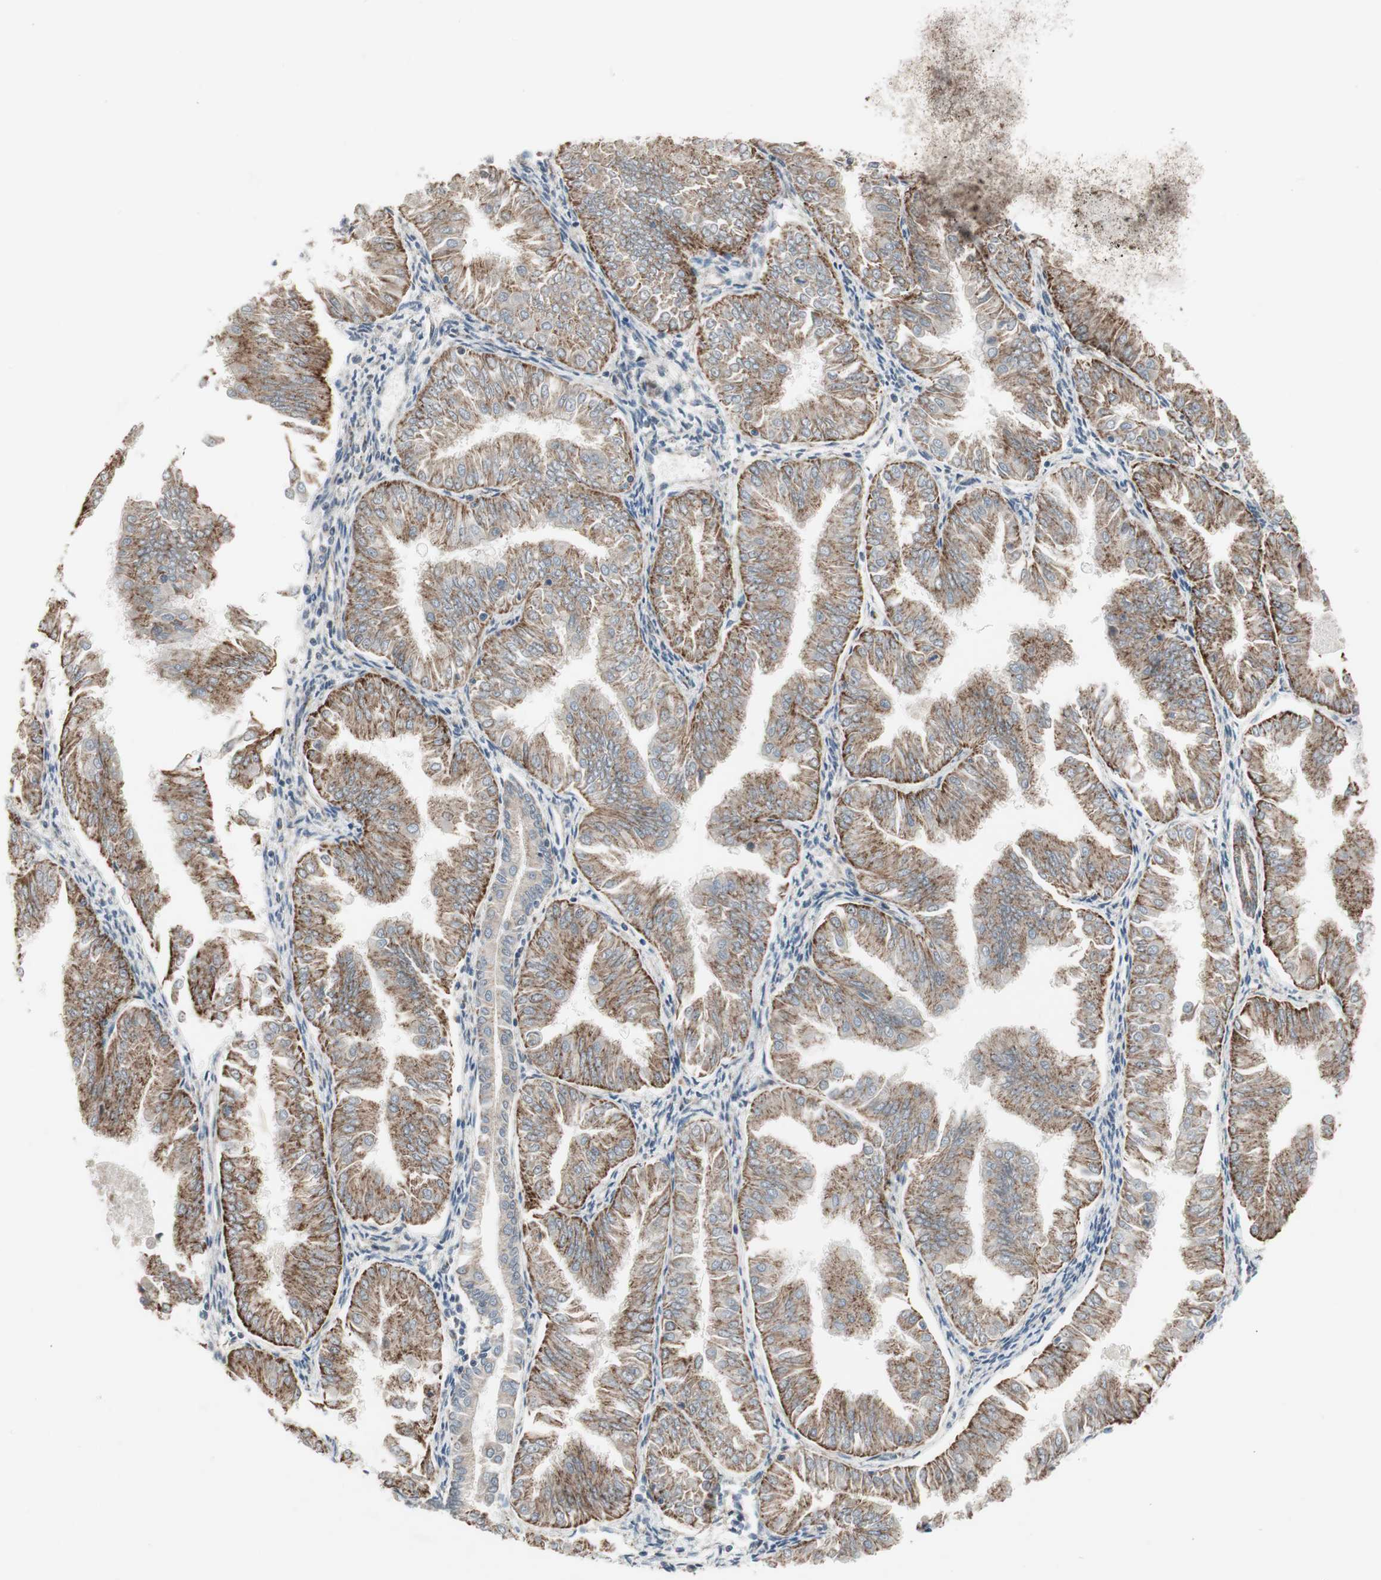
{"staining": {"intensity": "moderate", "quantity": ">75%", "location": "cytoplasmic/membranous"}, "tissue": "endometrial cancer", "cell_type": "Tumor cells", "image_type": "cancer", "snomed": [{"axis": "morphology", "description": "Adenocarcinoma, NOS"}, {"axis": "topography", "description": "Endometrium"}], "caption": "IHC (DAB (3,3'-diaminobenzidine)) staining of human endometrial cancer demonstrates moderate cytoplasmic/membranous protein positivity in approximately >75% of tumor cells.", "gene": "CPT1A", "patient": {"sex": "female", "age": 53}}